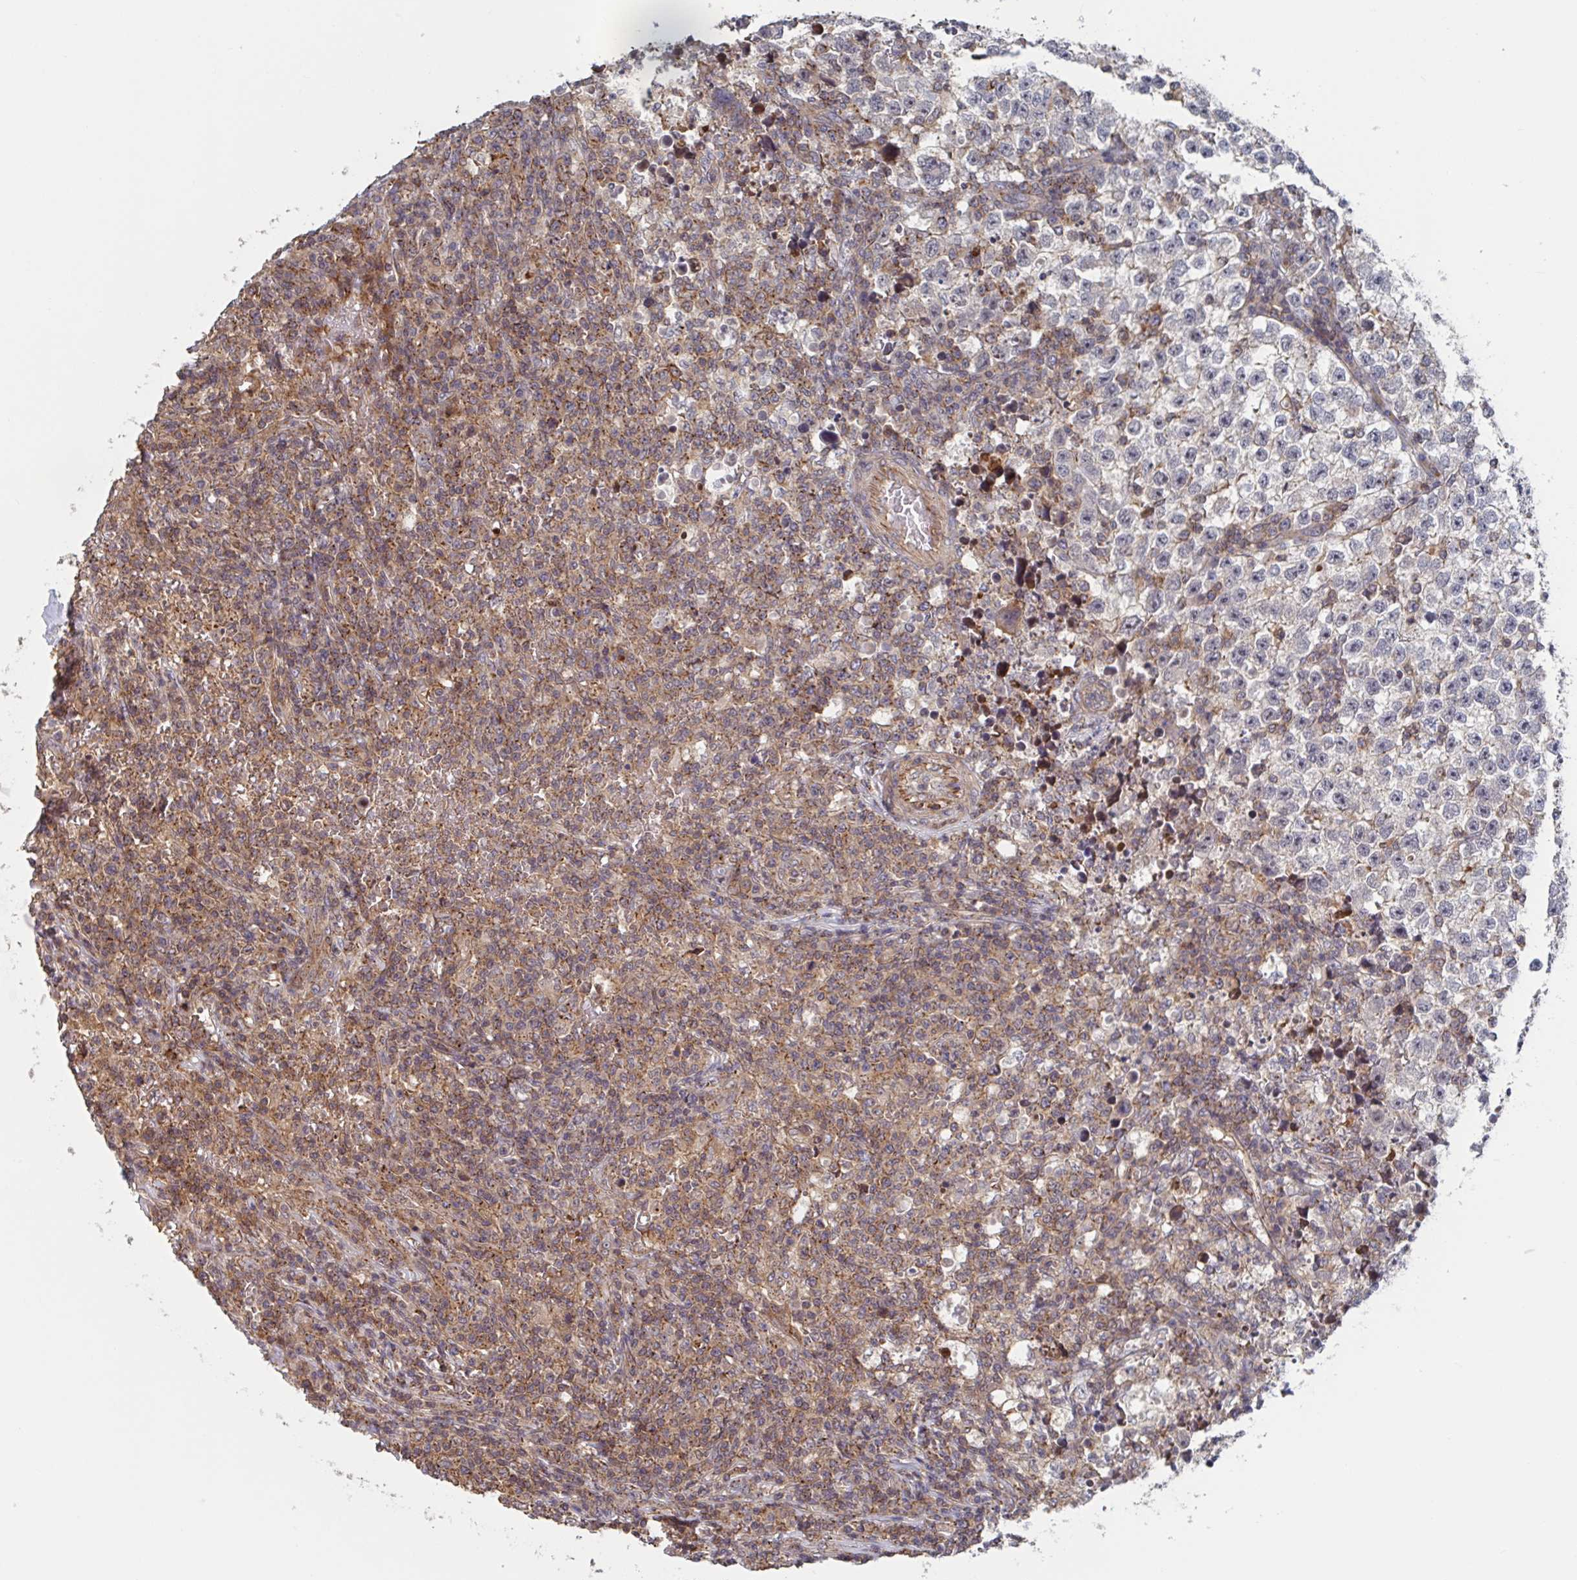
{"staining": {"intensity": "negative", "quantity": "none", "location": "none"}, "tissue": "testis cancer", "cell_type": "Tumor cells", "image_type": "cancer", "snomed": [{"axis": "morphology", "description": "Seminoma, NOS"}, {"axis": "topography", "description": "Testis"}], "caption": "This is an immunohistochemistry histopathology image of human seminoma (testis). There is no staining in tumor cells.", "gene": "DHRS12", "patient": {"sex": "male", "age": 22}}